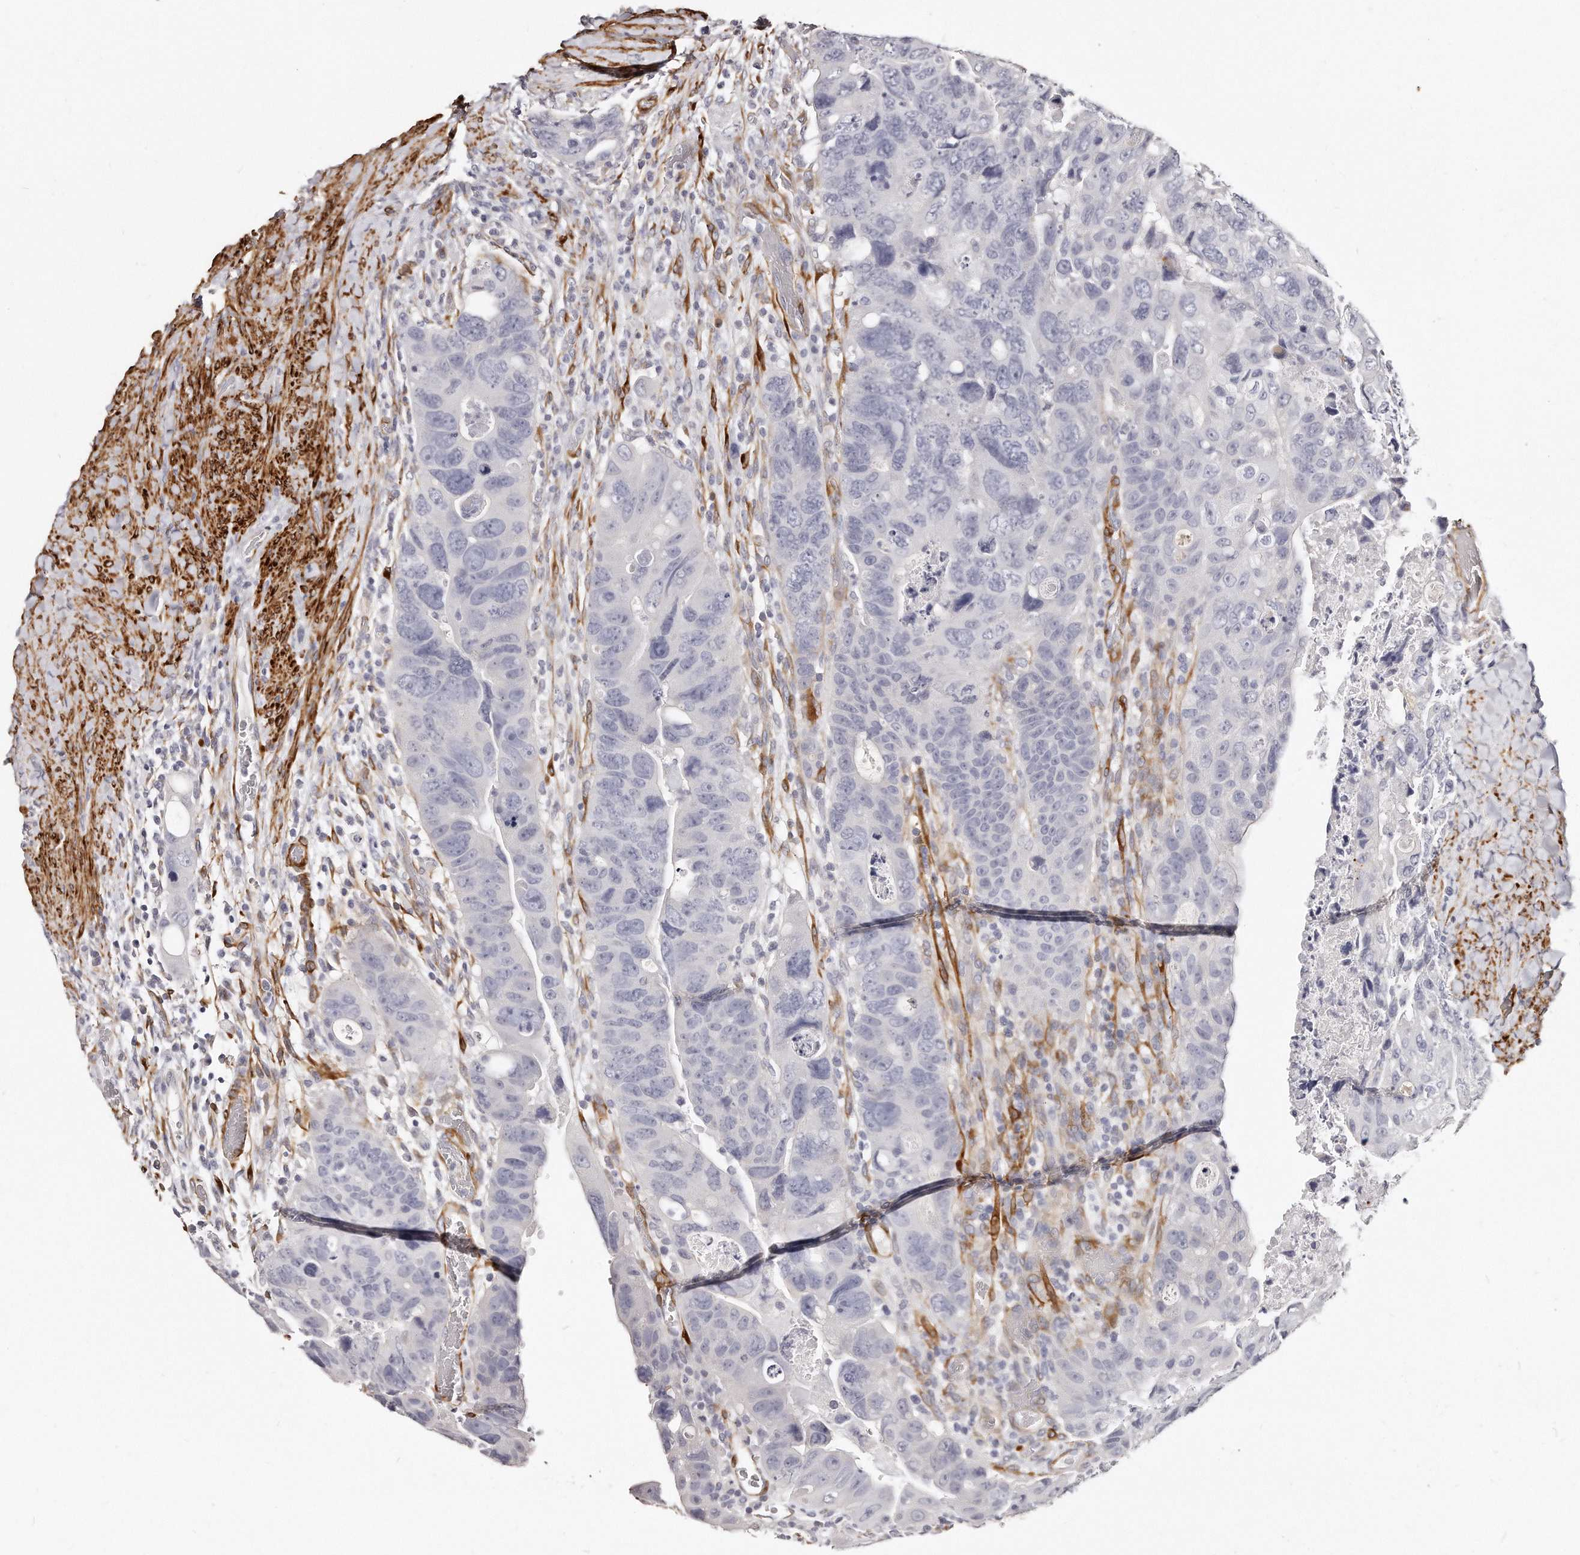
{"staining": {"intensity": "negative", "quantity": "none", "location": "none"}, "tissue": "colorectal cancer", "cell_type": "Tumor cells", "image_type": "cancer", "snomed": [{"axis": "morphology", "description": "Adenocarcinoma, NOS"}, {"axis": "topography", "description": "Rectum"}], "caption": "An immunohistochemistry image of colorectal cancer is shown. There is no staining in tumor cells of colorectal cancer.", "gene": "LMOD1", "patient": {"sex": "male", "age": 59}}